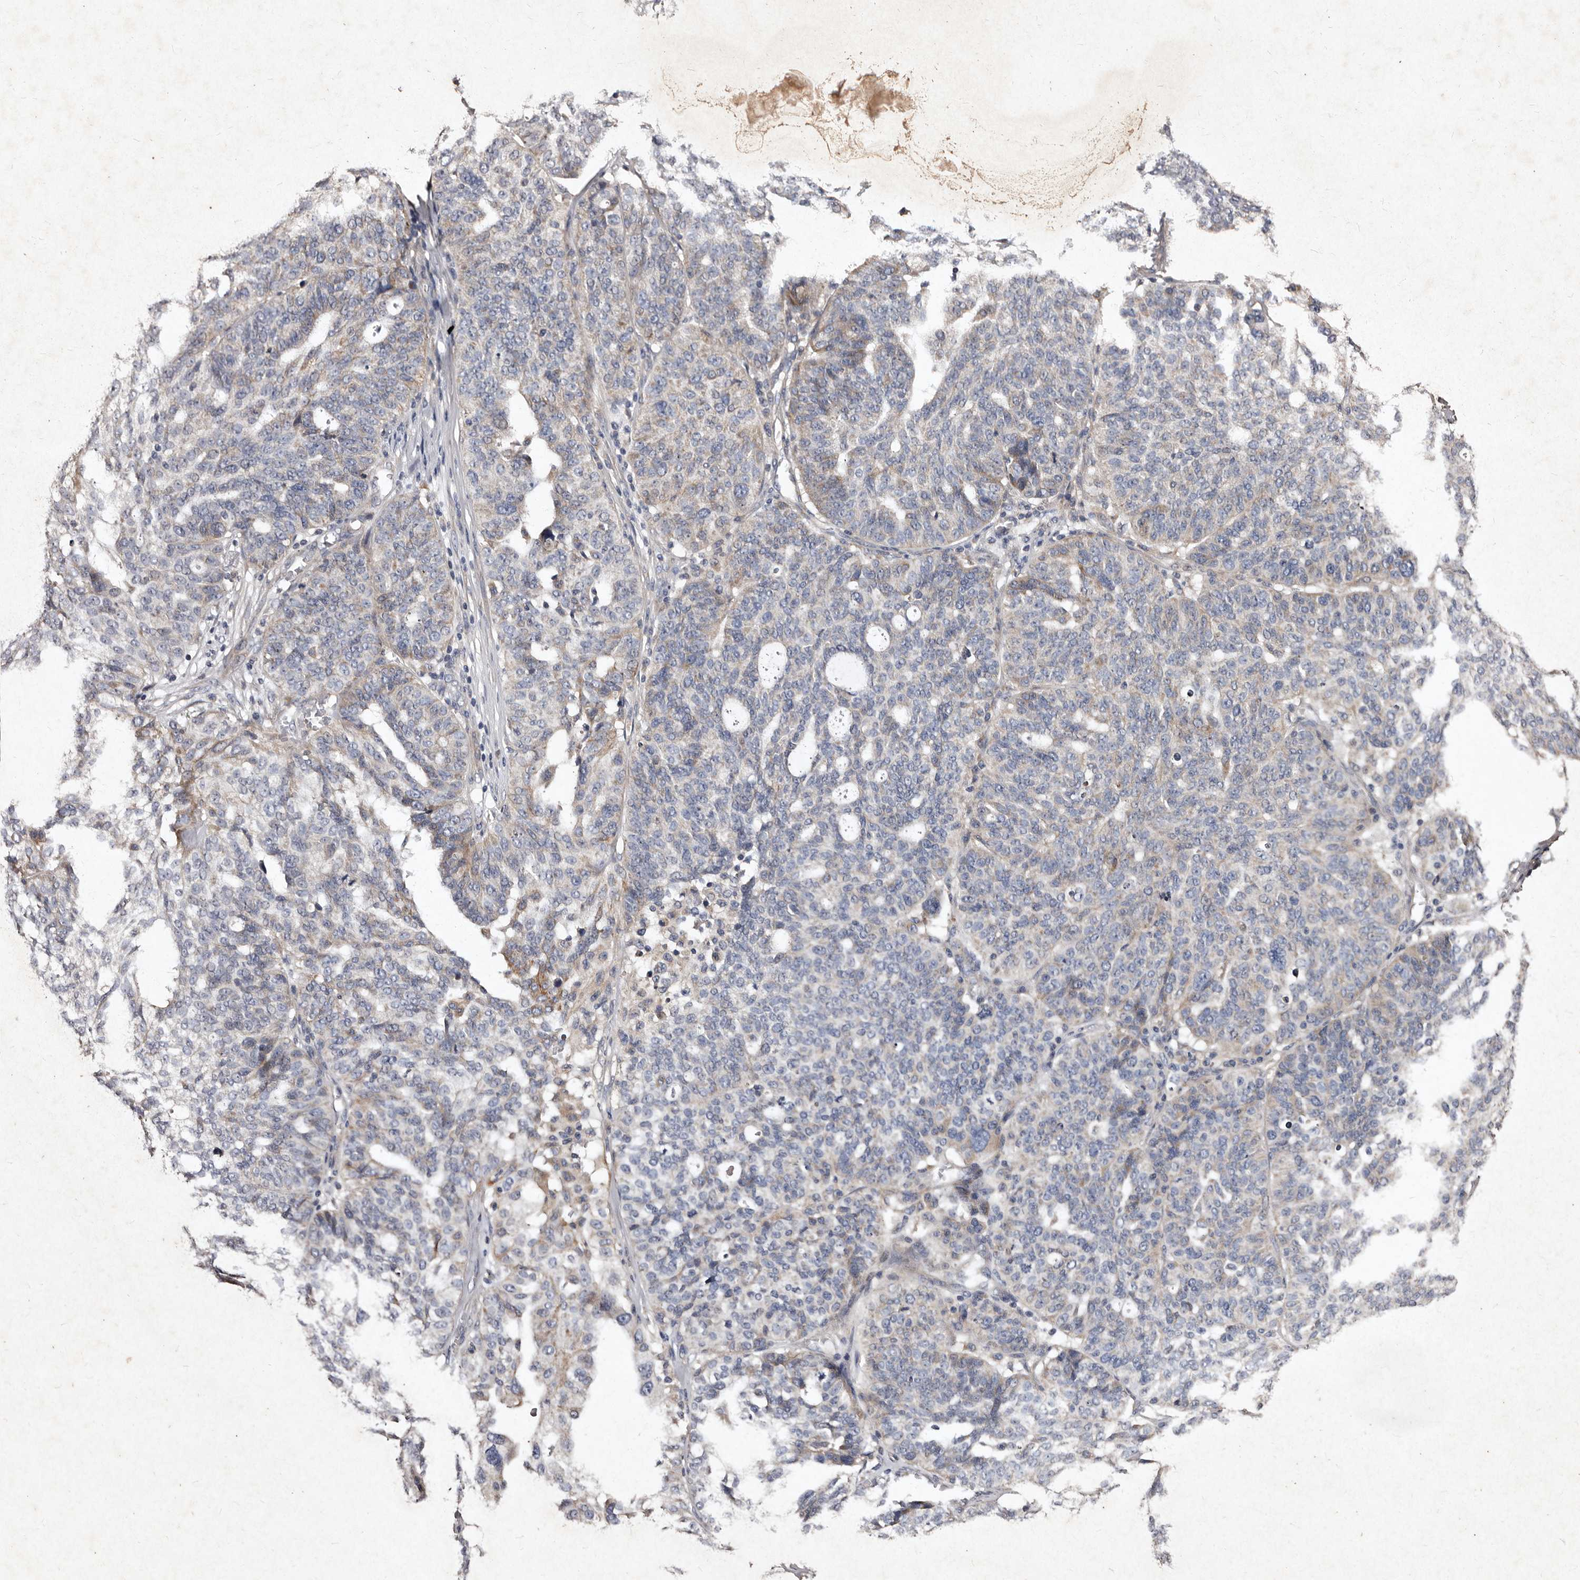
{"staining": {"intensity": "negative", "quantity": "none", "location": "none"}, "tissue": "ovarian cancer", "cell_type": "Tumor cells", "image_type": "cancer", "snomed": [{"axis": "morphology", "description": "Cystadenocarcinoma, serous, NOS"}, {"axis": "topography", "description": "Ovary"}], "caption": "Immunohistochemistry histopathology image of ovarian cancer stained for a protein (brown), which displays no expression in tumor cells. (Immunohistochemistry (ihc), brightfield microscopy, high magnification).", "gene": "TFB1M", "patient": {"sex": "female", "age": 59}}